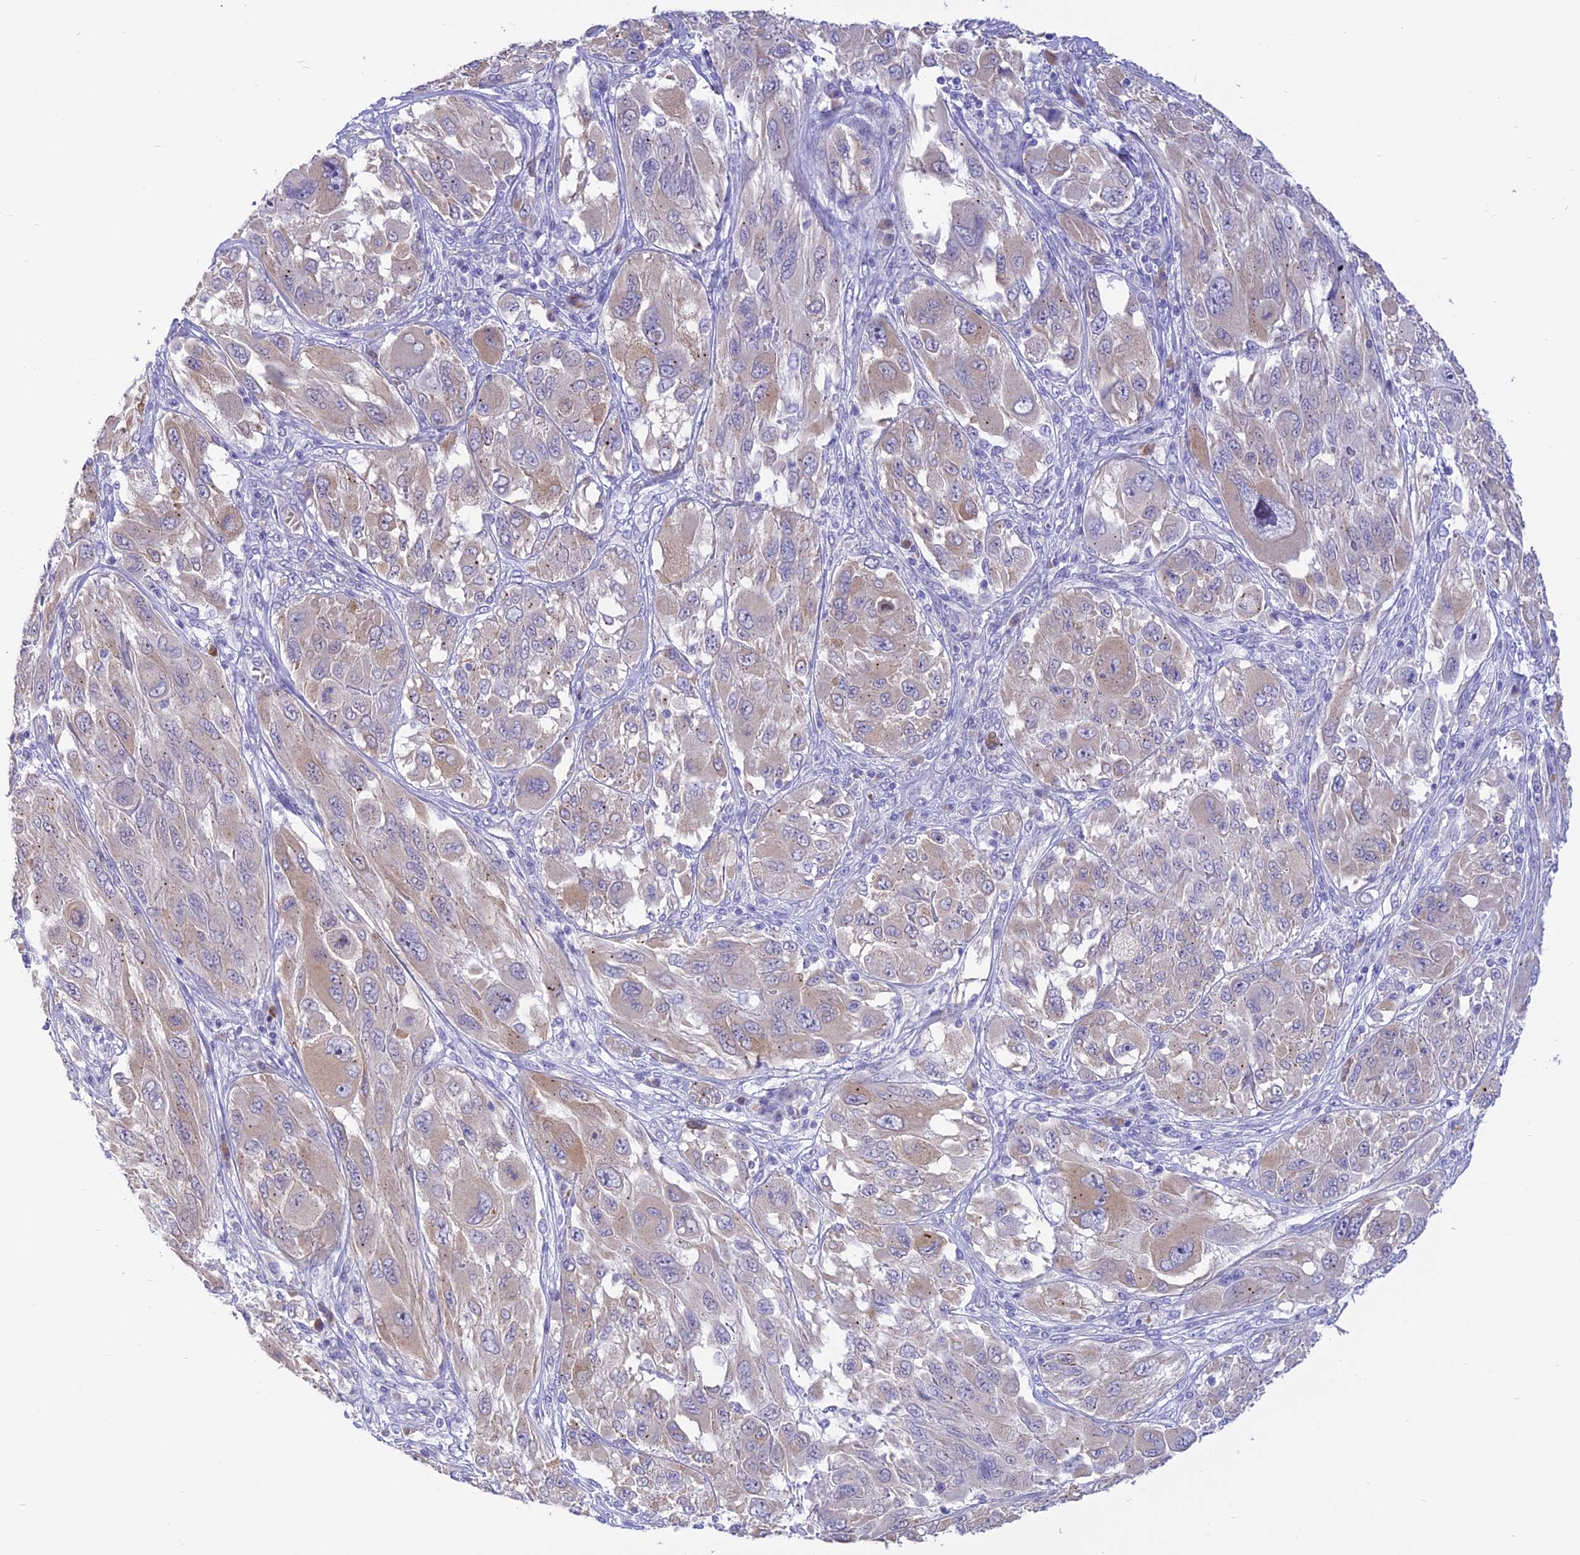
{"staining": {"intensity": "weak", "quantity": "<25%", "location": "cytoplasmic/membranous"}, "tissue": "melanoma", "cell_type": "Tumor cells", "image_type": "cancer", "snomed": [{"axis": "morphology", "description": "Malignant melanoma, NOS"}, {"axis": "topography", "description": "Skin"}], "caption": "Tumor cells show no significant protein expression in malignant melanoma. (DAB (3,3'-diaminobenzidine) immunohistochemistry (IHC), high magnification).", "gene": "DCAF16", "patient": {"sex": "female", "age": 91}}